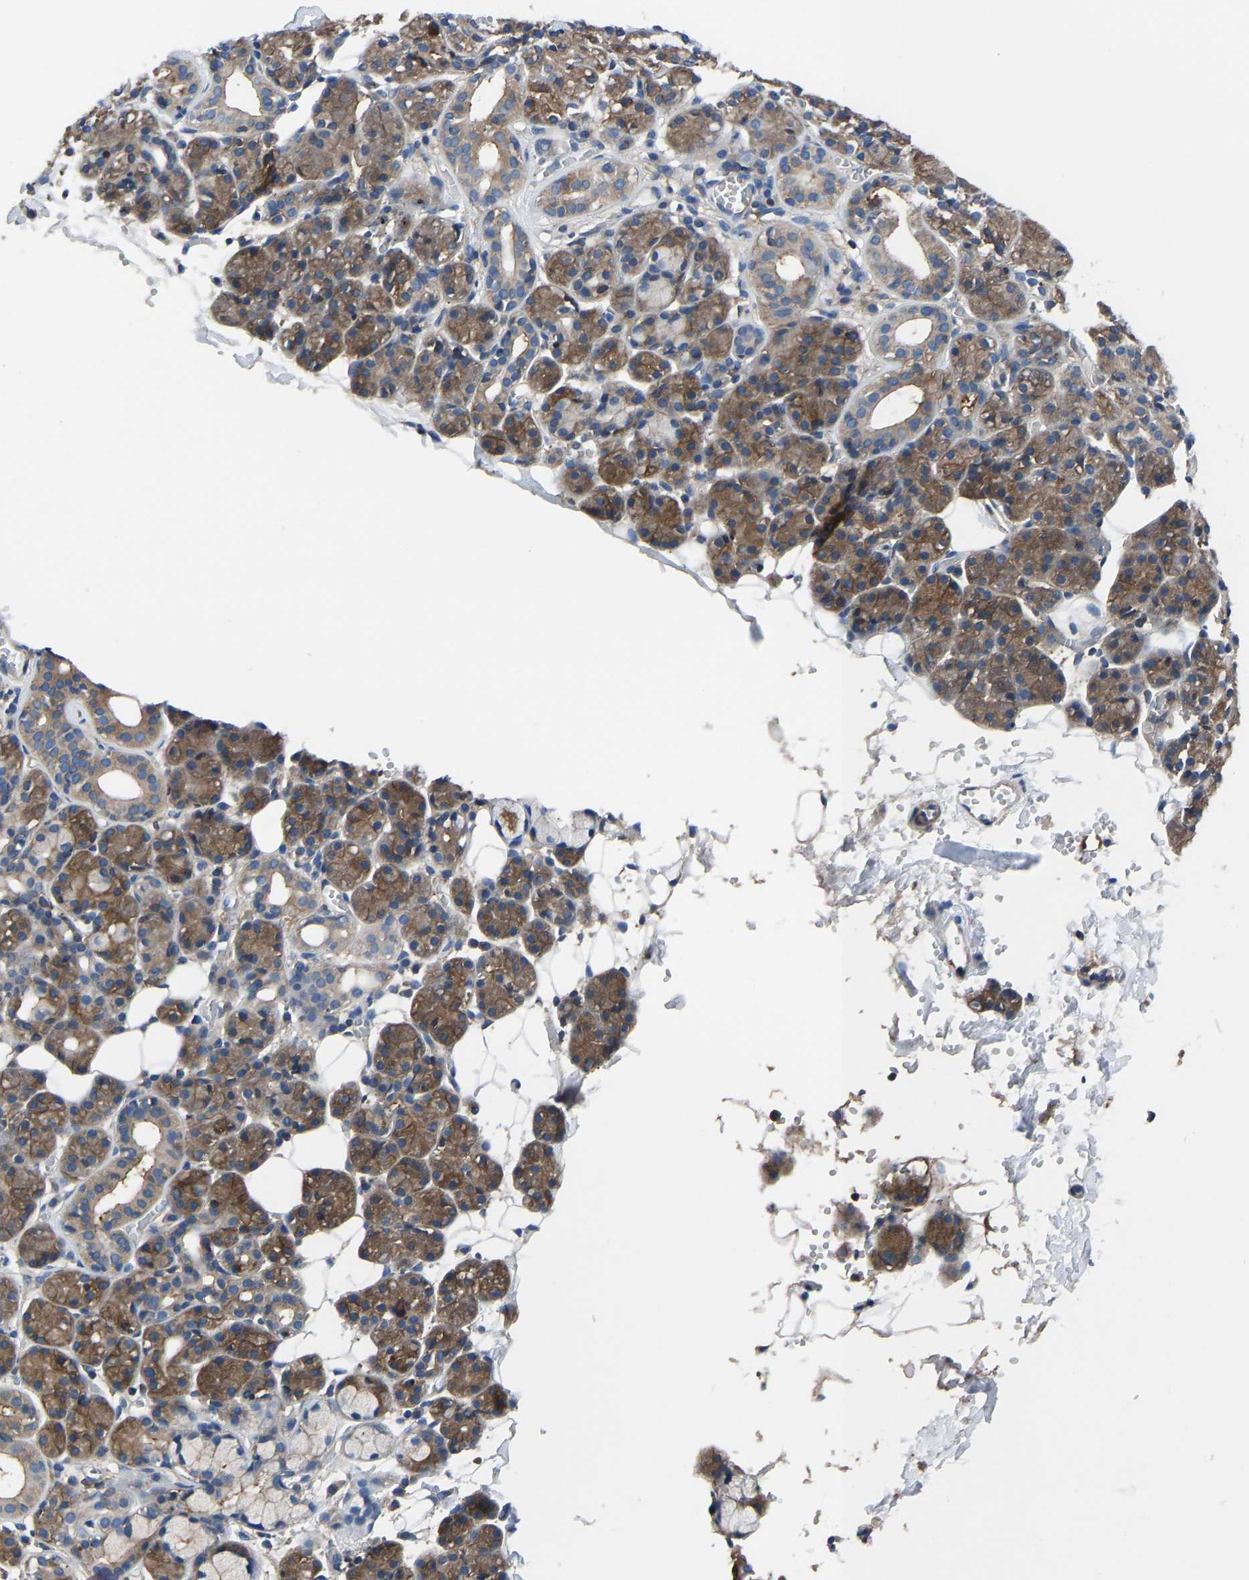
{"staining": {"intensity": "moderate", "quantity": "25%-75%", "location": "cytoplasmic/membranous"}, "tissue": "salivary gland", "cell_type": "Glandular cells", "image_type": "normal", "snomed": [{"axis": "morphology", "description": "Normal tissue, NOS"}, {"axis": "topography", "description": "Salivary gland"}], "caption": "IHC staining of normal salivary gland, which shows medium levels of moderate cytoplasmic/membranous staining in approximately 25%-75% of glandular cells indicating moderate cytoplasmic/membranous protein positivity. The staining was performed using DAB (3,3'-diaminobenzidine) (brown) for protein detection and nuclei were counterstained in hematoxylin (blue).", "gene": "PRKAR1A", "patient": {"sex": "male", "age": 63}}